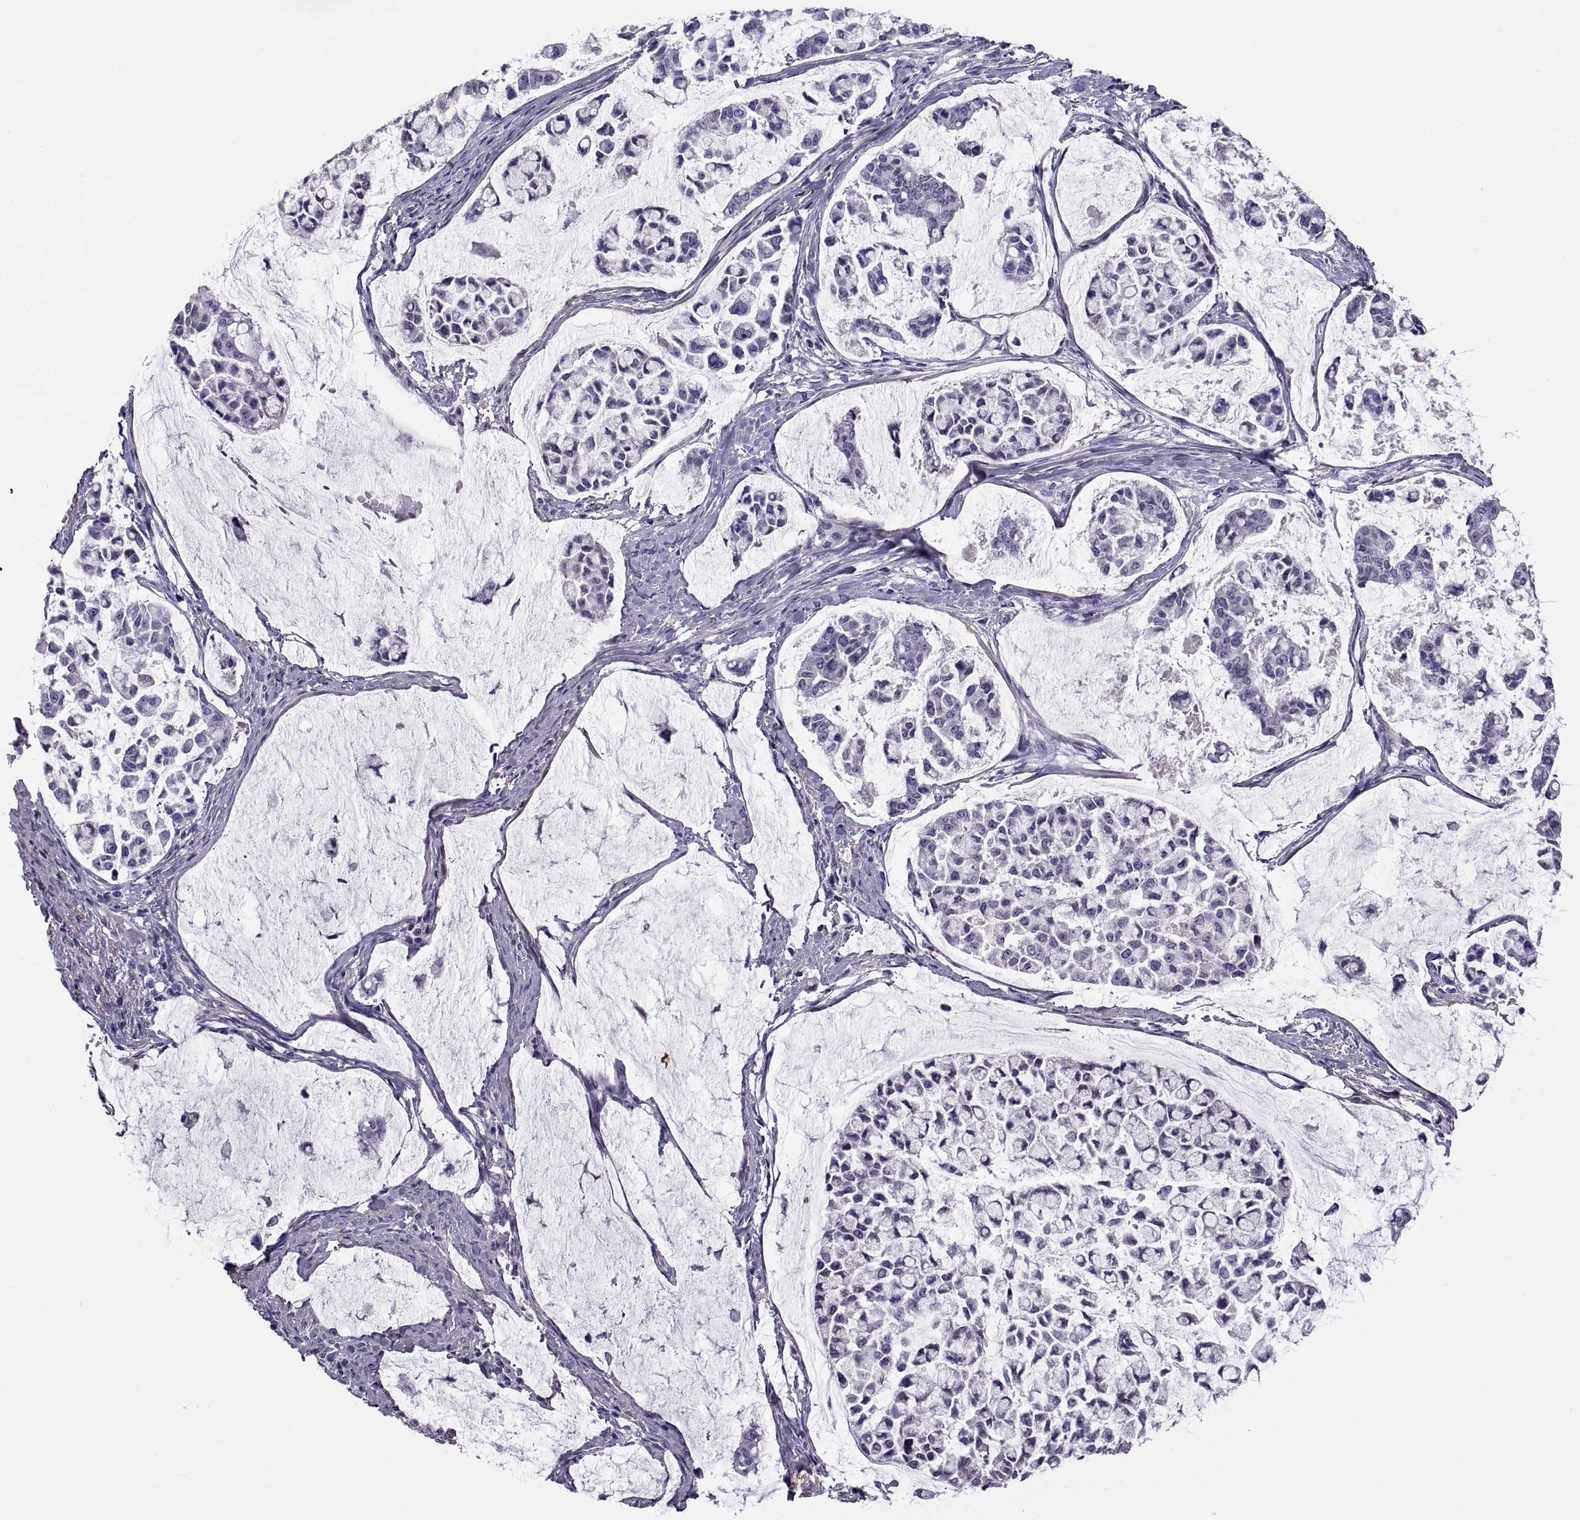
{"staining": {"intensity": "negative", "quantity": "none", "location": "none"}, "tissue": "stomach cancer", "cell_type": "Tumor cells", "image_type": "cancer", "snomed": [{"axis": "morphology", "description": "Adenocarcinoma, NOS"}, {"axis": "topography", "description": "Stomach"}], "caption": "DAB immunohistochemical staining of adenocarcinoma (stomach) exhibits no significant positivity in tumor cells.", "gene": "MAGEB1", "patient": {"sex": "male", "age": 82}}